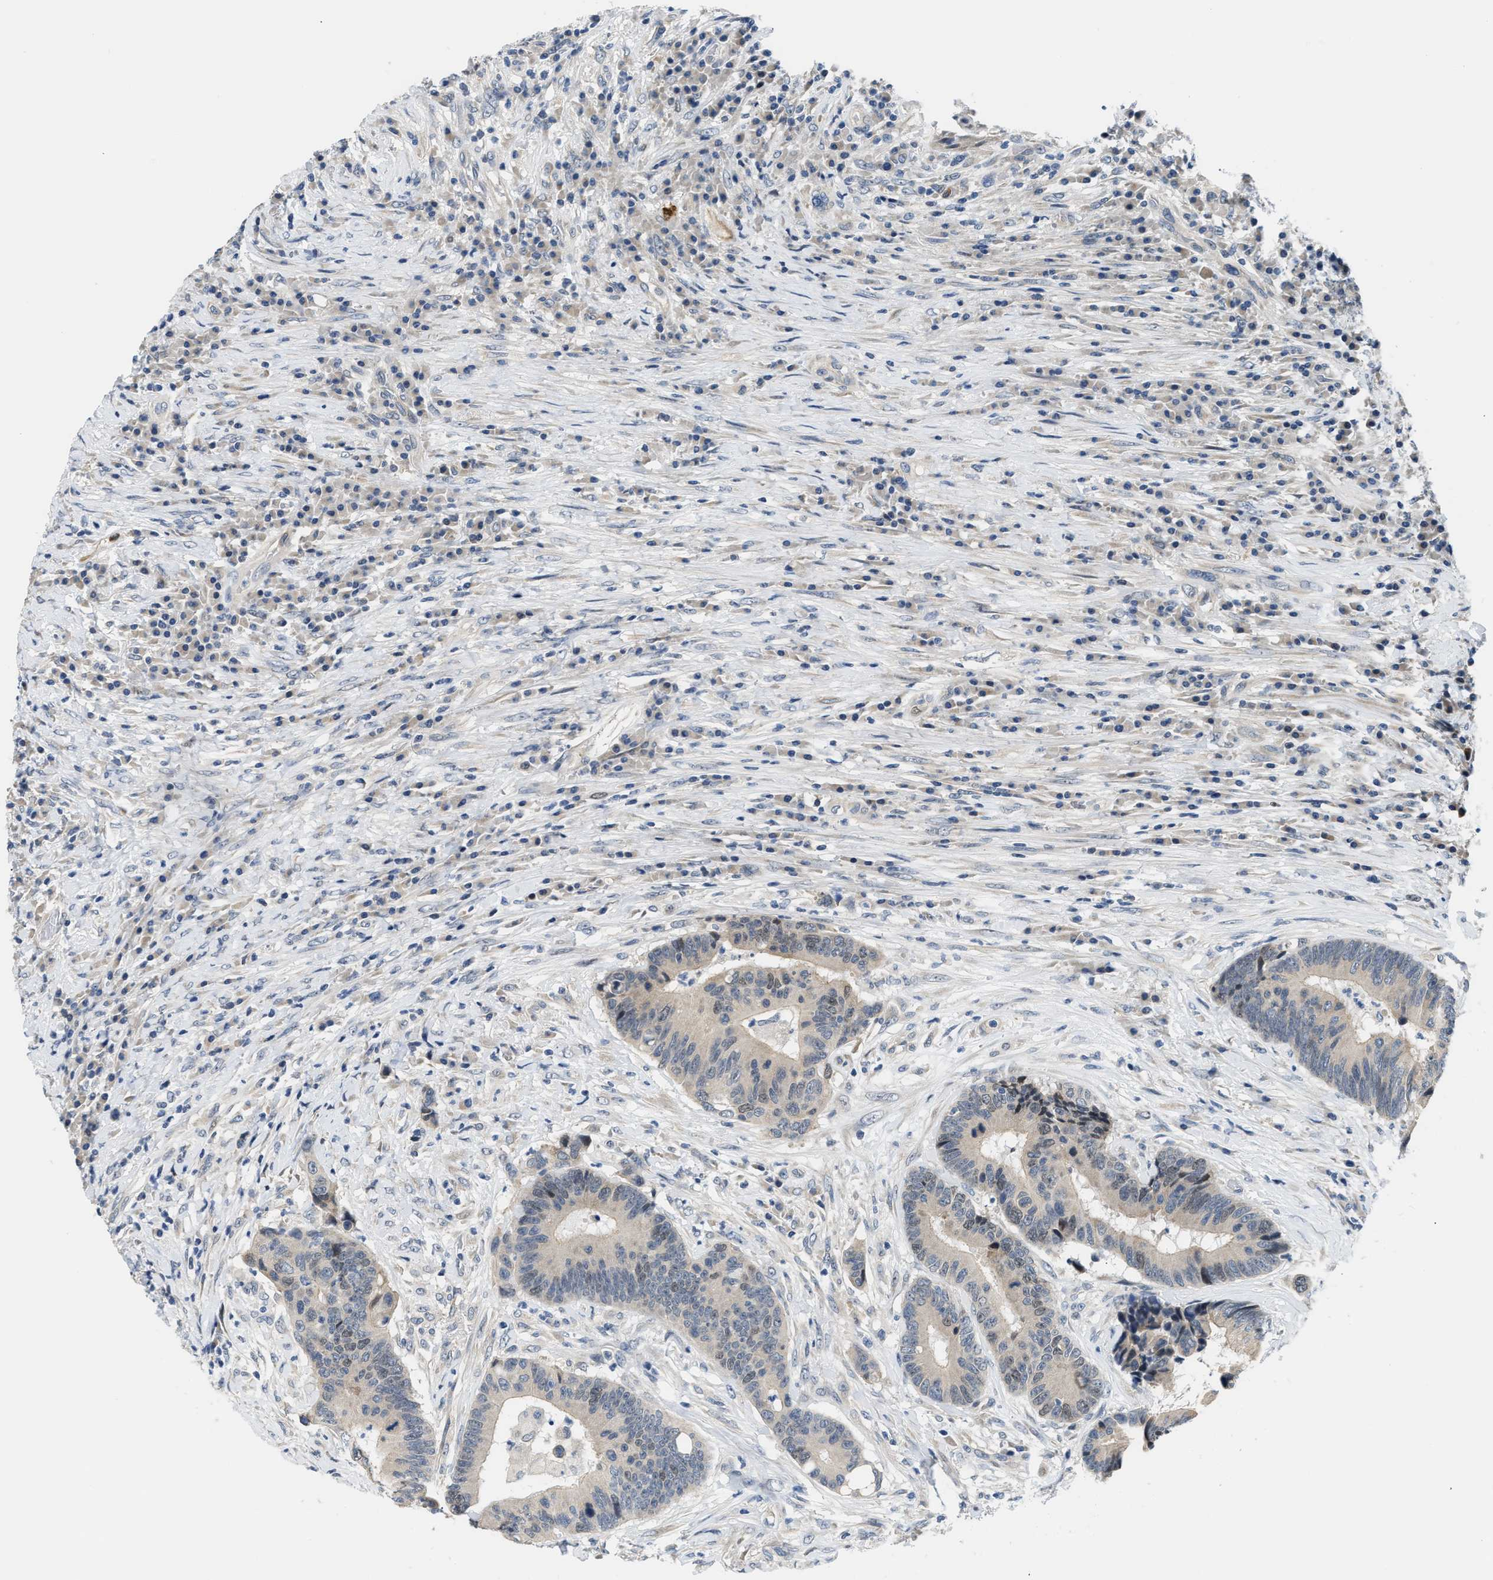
{"staining": {"intensity": "negative", "quantity": "none", "location": "none"}, "tissue": "colorectal cancer", "cell_type": "Tumor cells", "image_type": "cancer", "snomed": [{"axis": "morphology", "description": "Adenocarcinoma, NOS"}, {"axis": "topography", "description": "Rectum"}, {"axis": "topography", "description": "Anal"}], "caption": "Histopathology image shows no protein positivity in tumor cells of colorectal cancer tissue. Brightfield microscopy of immunohistochemistry stained with DAB (brown) and hematoxylin (blue), captured at high magnification.", "gene": "CLGN", "patient": {"sex": "female", "age": 89}}